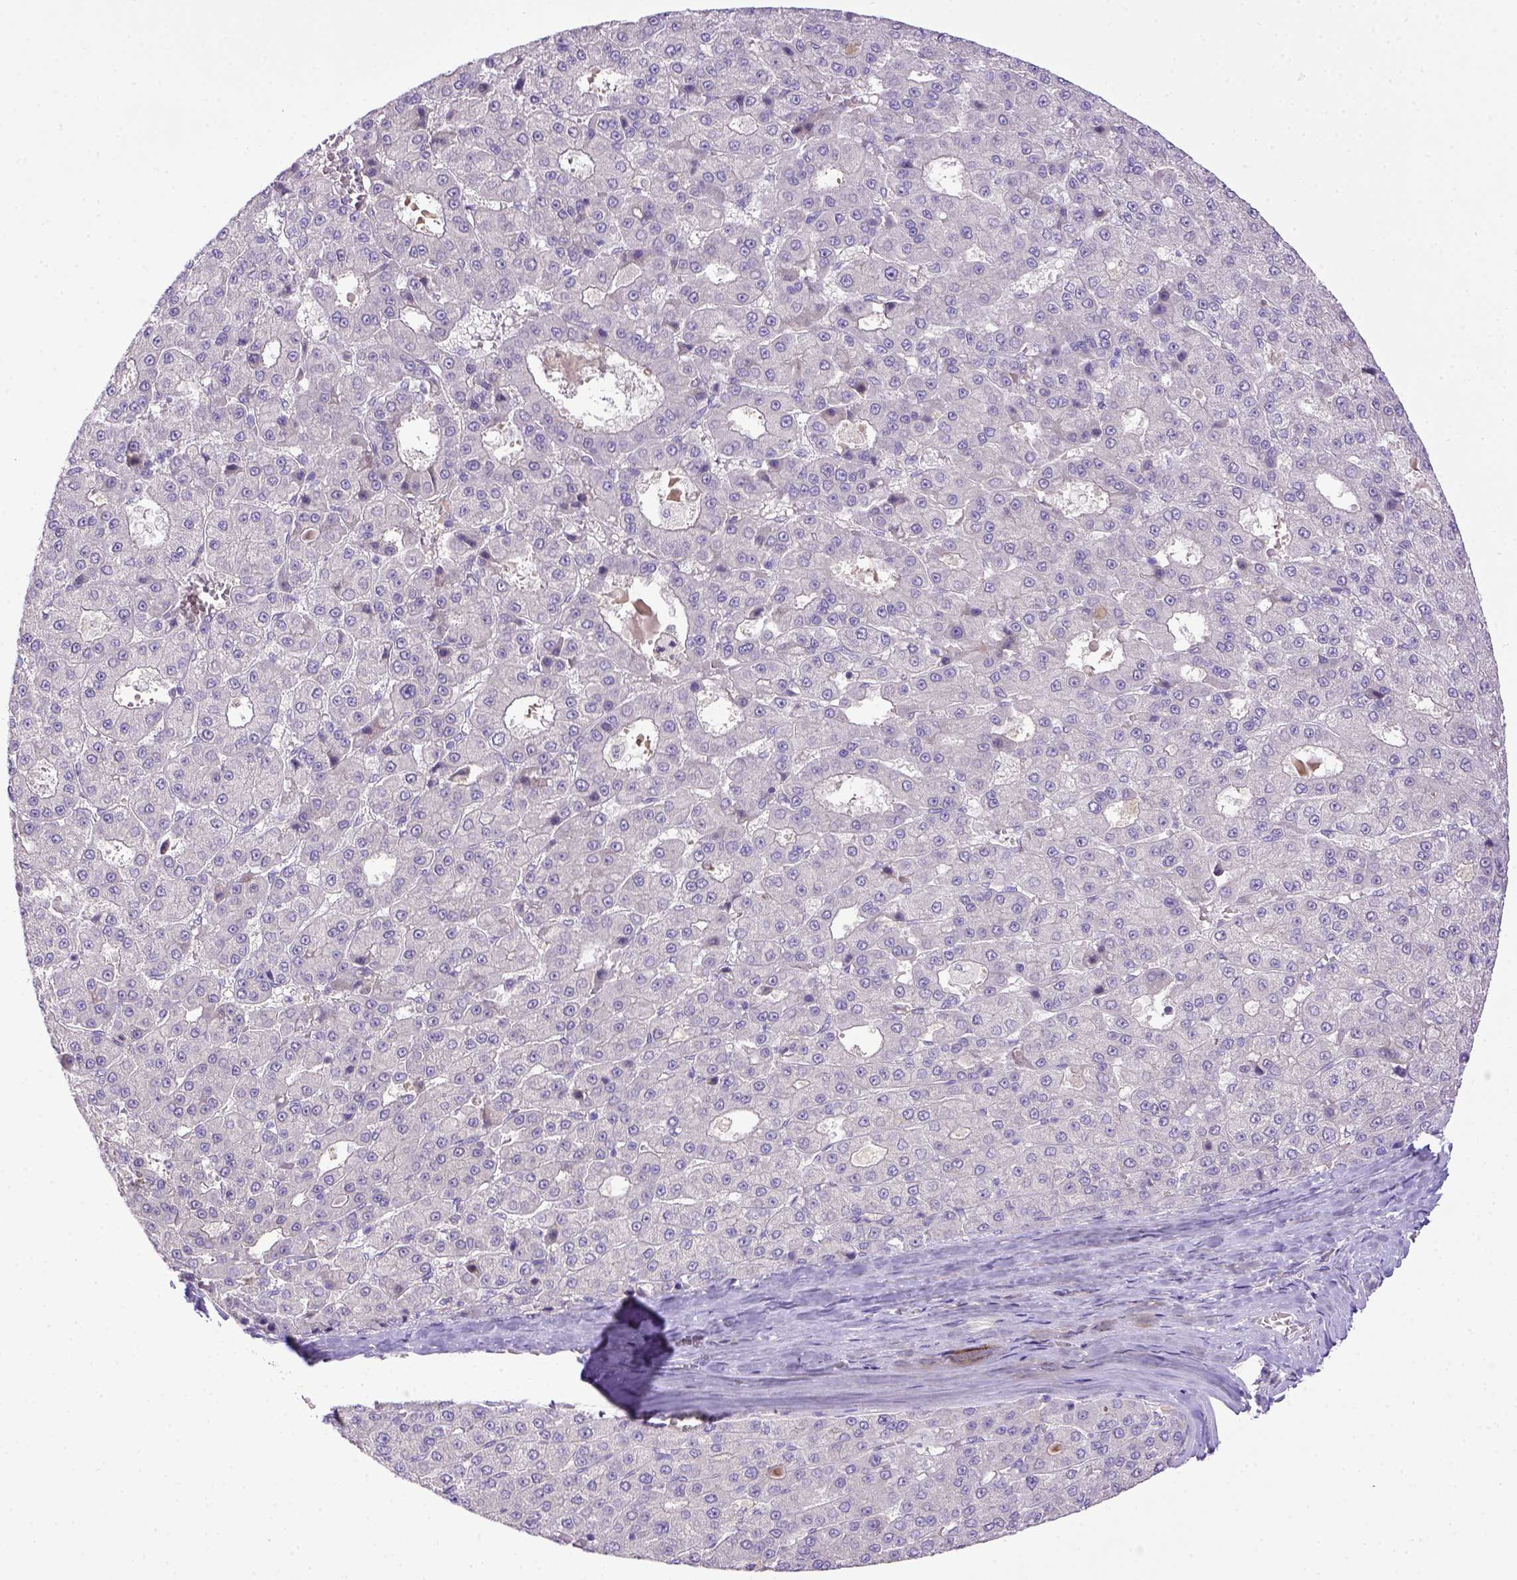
{"staining": {"intensity": "negative", "quantity": "none", "location": "none"}, "tissue": "liver cancer", "cell_type": "Tumor cells", "image_type": "cancer", "snomed": [{"axis": "morphology", "description": "Carcinoma, Hepatocellular, NOS"}, {"axis": "topography", "description": "Liver"}], "caption": "Immunohistochemistry (IHC) histopathology image of neoplastic tissue: hepatocellular carcinoma (liver) stained with DAB (3,3'-diaminobenzidine) demonstrates no significant protein expression in tumor cells.", "gene": "CD40", "patient": {"sex": "male", "age": 70}}